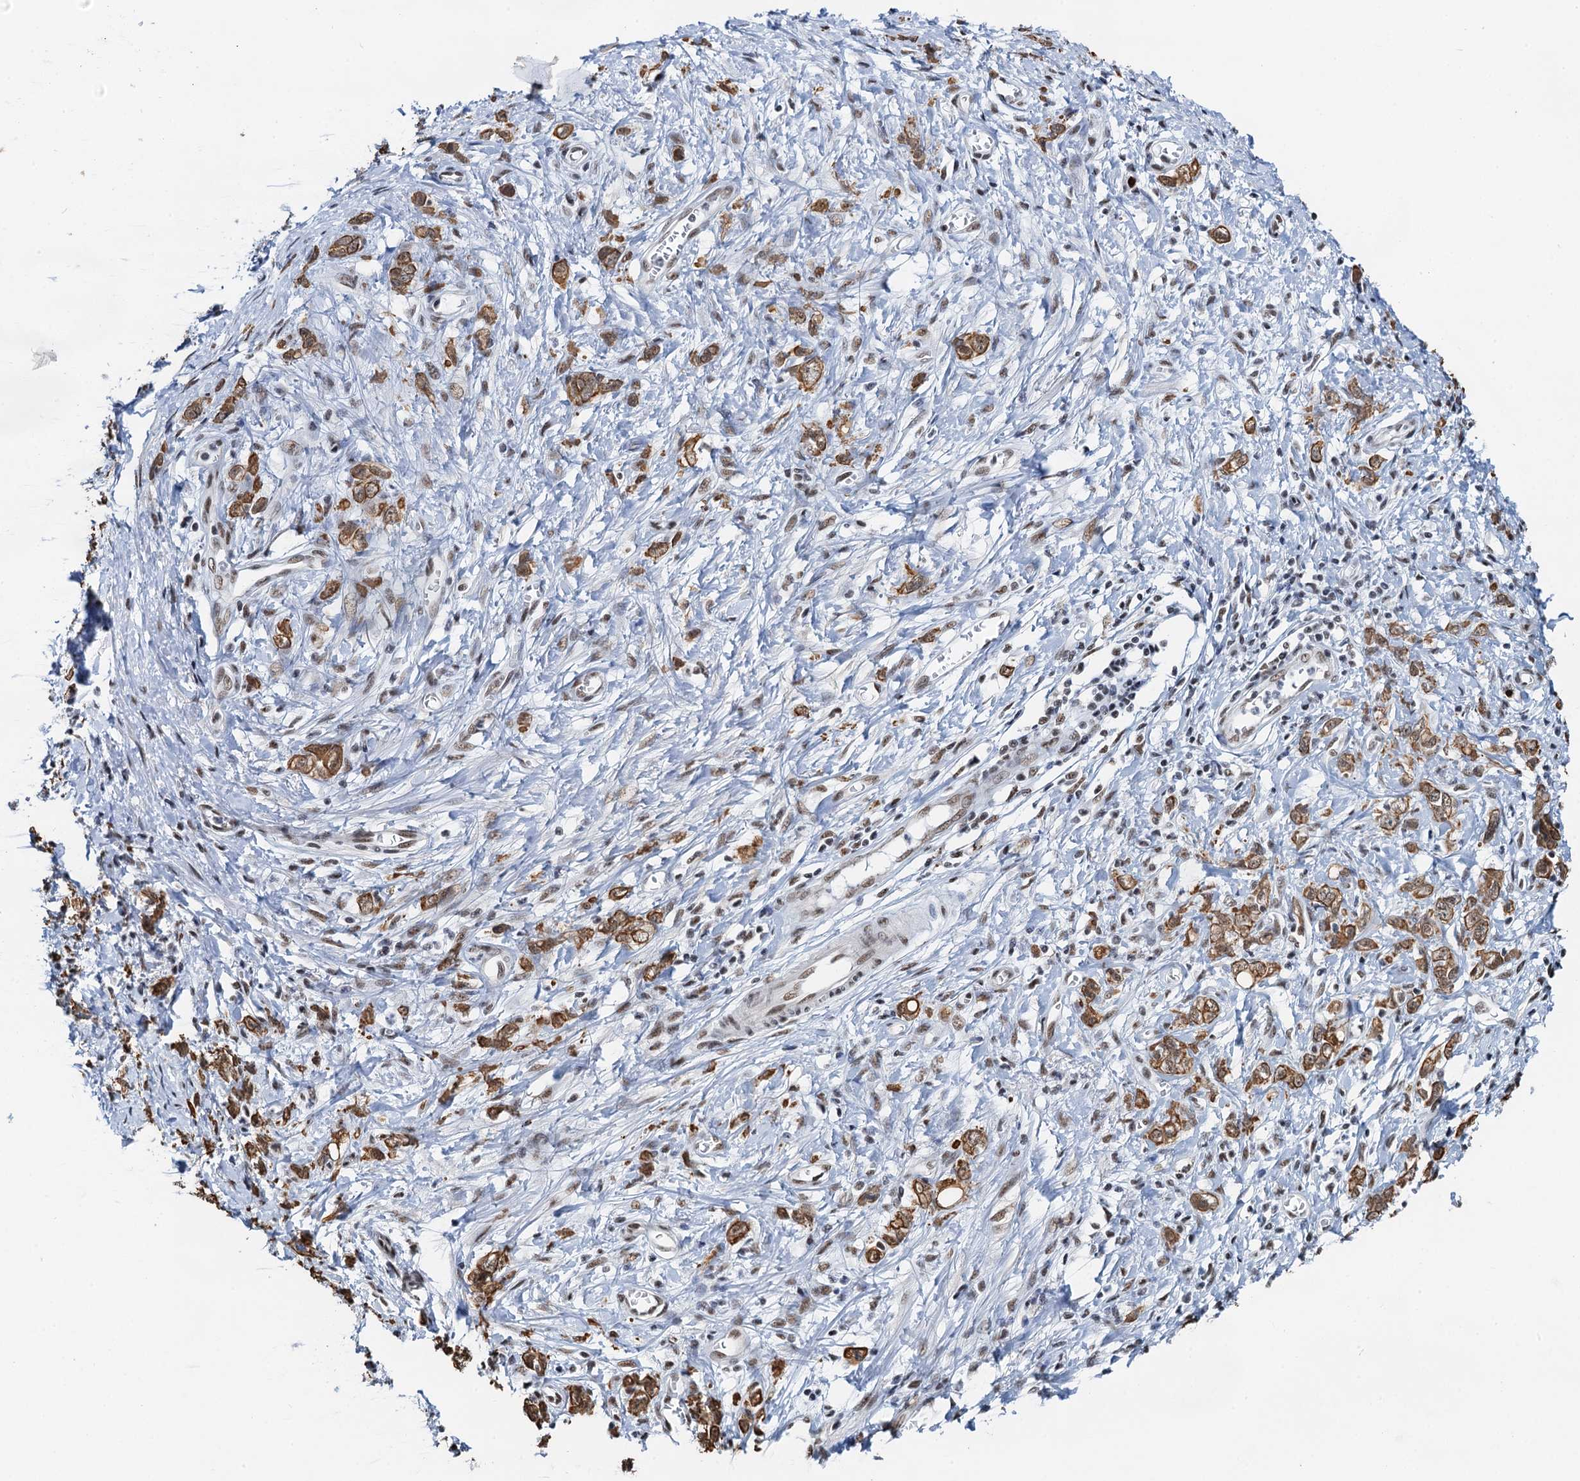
{"staining": {"intensity": "moderate", "quantity": ">75%", "location": "cytoplasmic/membranous,nuclear"}, "tissue": "stomach cancer", "cell_type": "Tumor cells", "image_type": "cancer", "snomed": [{"axis": "morphology", "description": "Adenocarcinoma, NOS"}, {"axis": "topography", "description": "Stomach"}], "caption": "Protein staining demonstrates moderate cytoplasmic/membranous and nuclear positivity in approximately >75% of tumor cells in adenocarcinoma (stomach). Nuclei are stained in blue.", "gene": "ZNF609", "patient": {"sex": "female", "age": 76}}